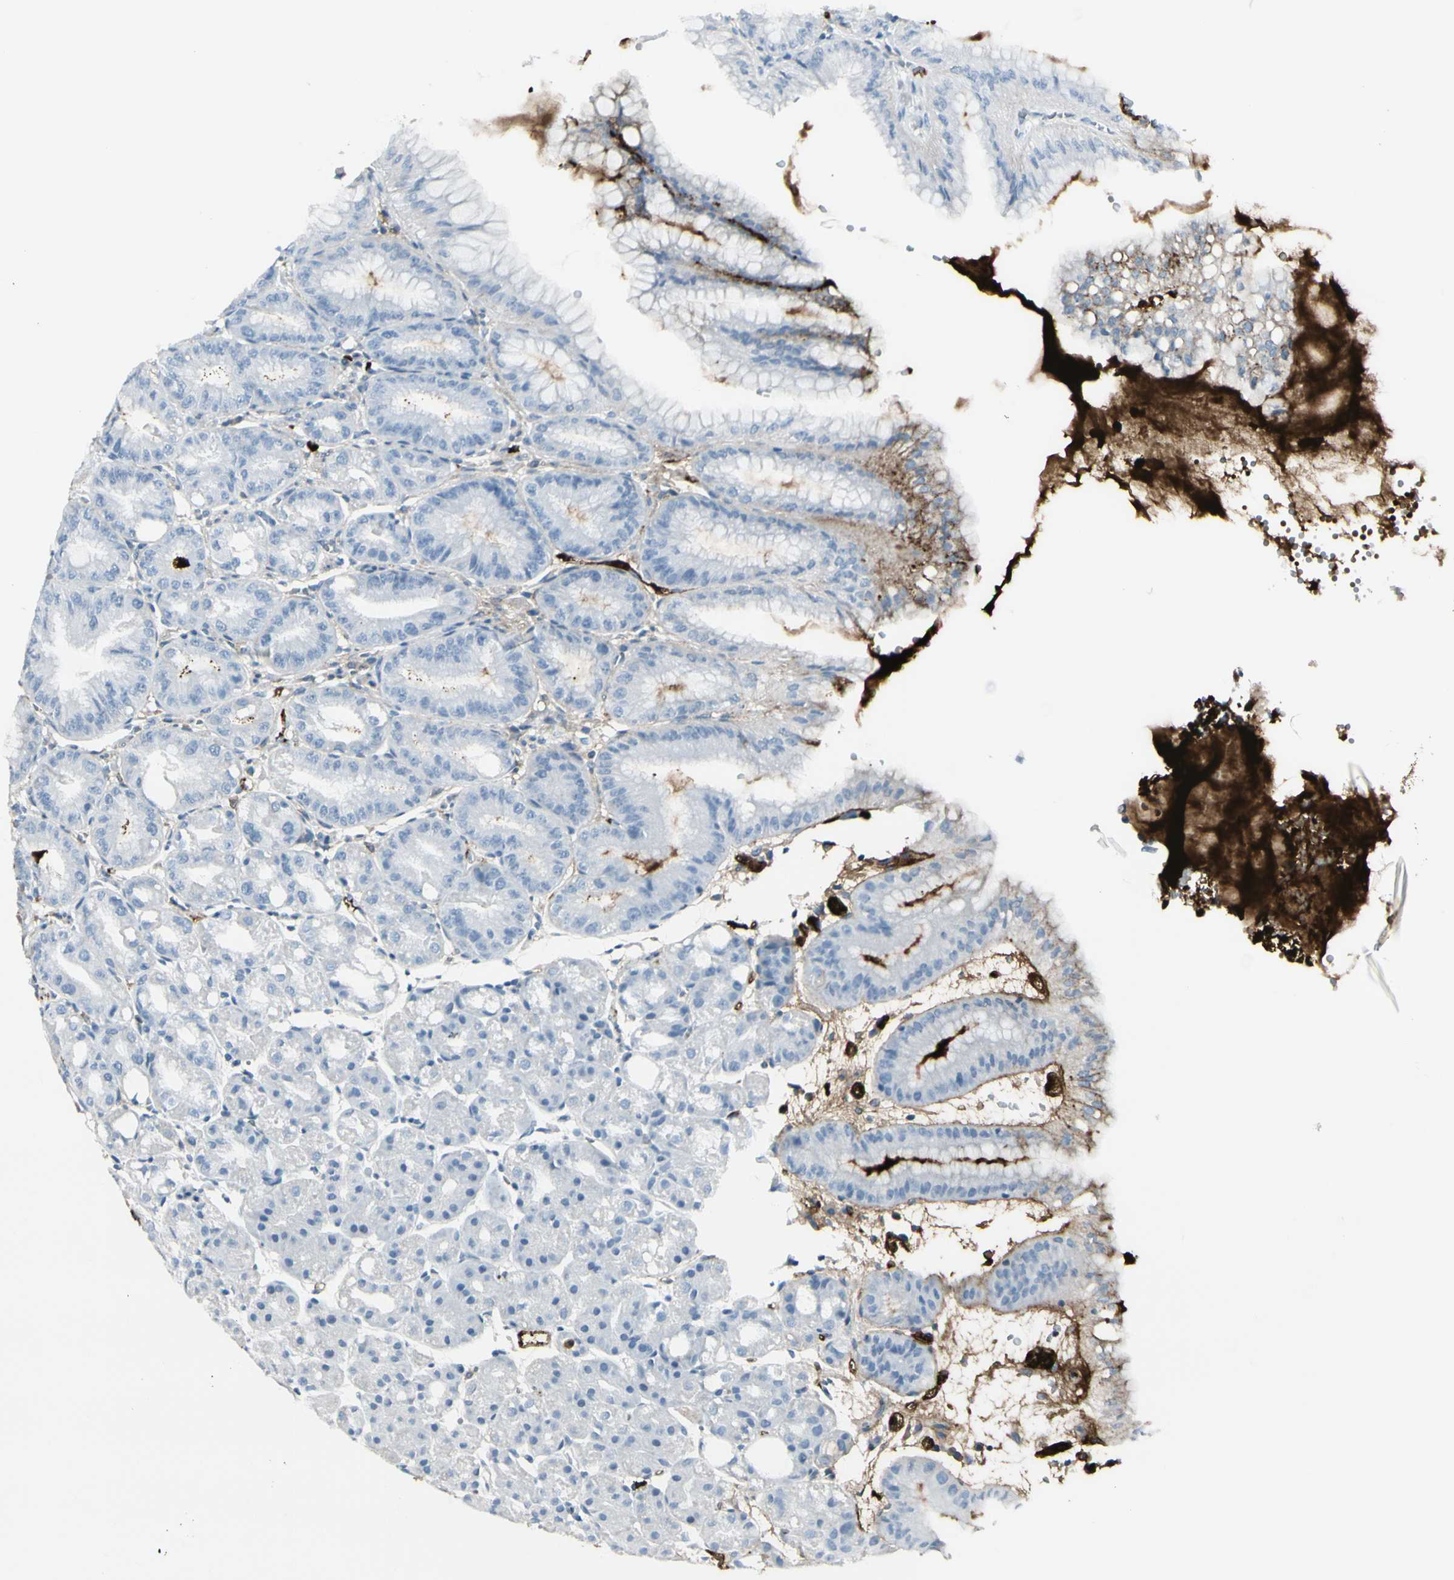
{"staining": {"intensity": "weak", "quantity": "<25%", "location": "cytoplasmic/membranous"}, "tissue": "stomach", "cell_type": "Glandular cells", "image_type": "normal", "snomed": [{"axis": "morphology", "description": "Normal tissue, NOS"}, {"axis": "topography", "description": "Stomach, lower"}], "caption": "DAB immunohistochemical staining of unremarkable human stomach demonstrates no significant positivity in glandular cells. (IHC, brightfield microscopy, high magnification).", "gene": "IGHG1", "patient": {"sex": "male", "age": 71}}